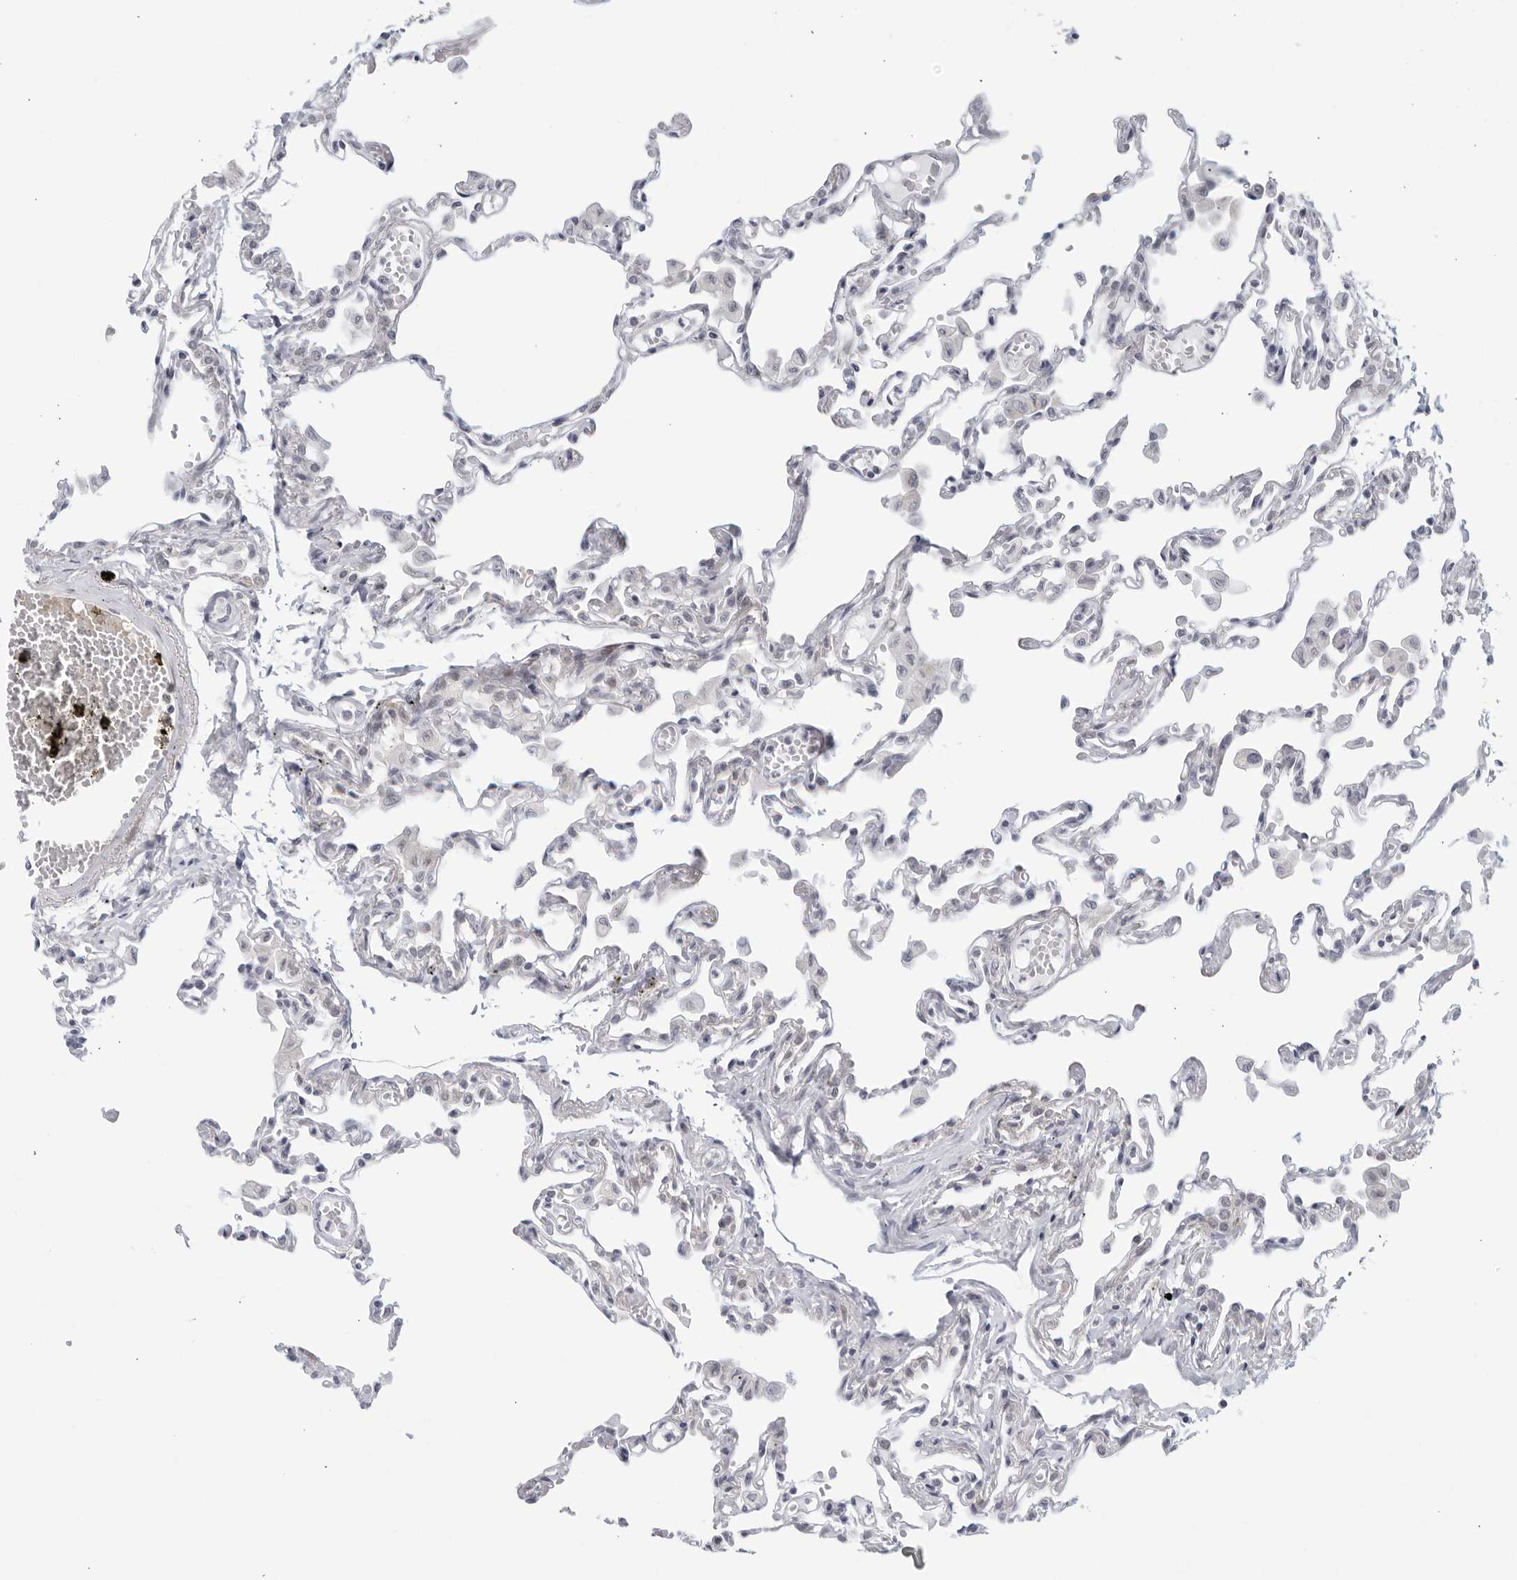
{"staining": {"intensity": "negative", "quantity": "none", "location": "none"}, "tissue": "lung", "cell_type": "Alveolar cells", "image_type": "normal", "snomed": [{"axis": "morphology", "description": "Normal tissue, NOS"}, {"axis": "topography", "description": "Bronchus"}, {"axis": "topography", "description": "Lung"}], "caption": "This is a photomicrograph of IHC staining of normal lung, which shows no positivity in alveolar cells.", "gene": "WDTC1", "patient": {"sex": "female", "age": 49}}